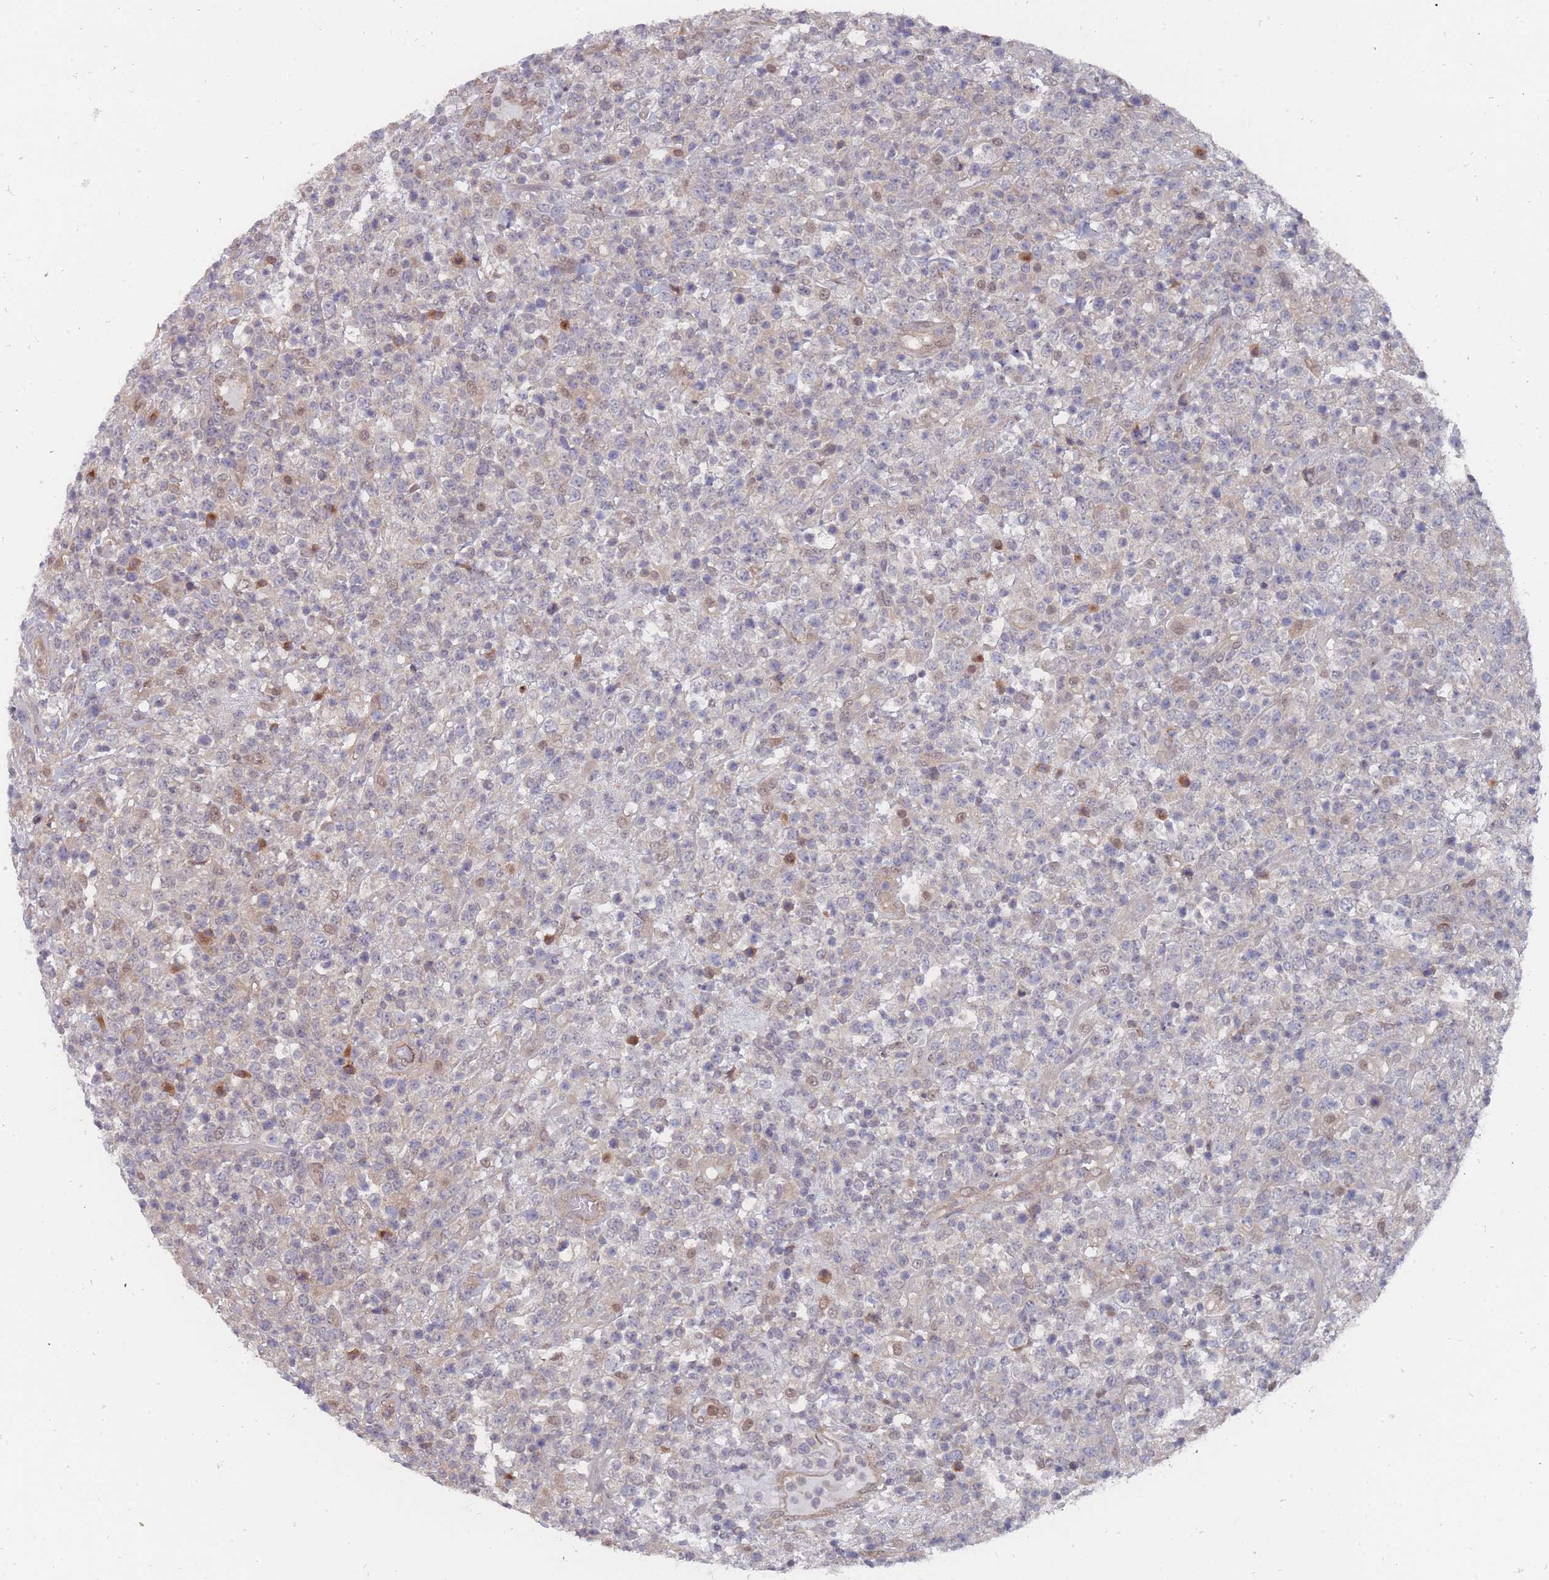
{"staining": {"intensity": "moderate", "quantity": "<25%", "location": "cytoplasmic/membranous"}, "tissue": "lymphoma", "cell_type": "Tumor cells", "image_type": "cancer", "snomed": [{"axis": "morphology", "description": "Malignant lymphoma, non-Hodgkin's type, High grade"}, {"axis": "topography", "description": "Colon"}], "caption": "The immunohistochemical stain highlights moderate cytoplasmic/membranous expression in tumor cells of lymphoma tissue. (DAB (3,3'-diaminobenzidine) IHC with brightfield microscopy, high magnification).", "gene": "NKD1", "patient": {"sex": "female", "age": 53}}